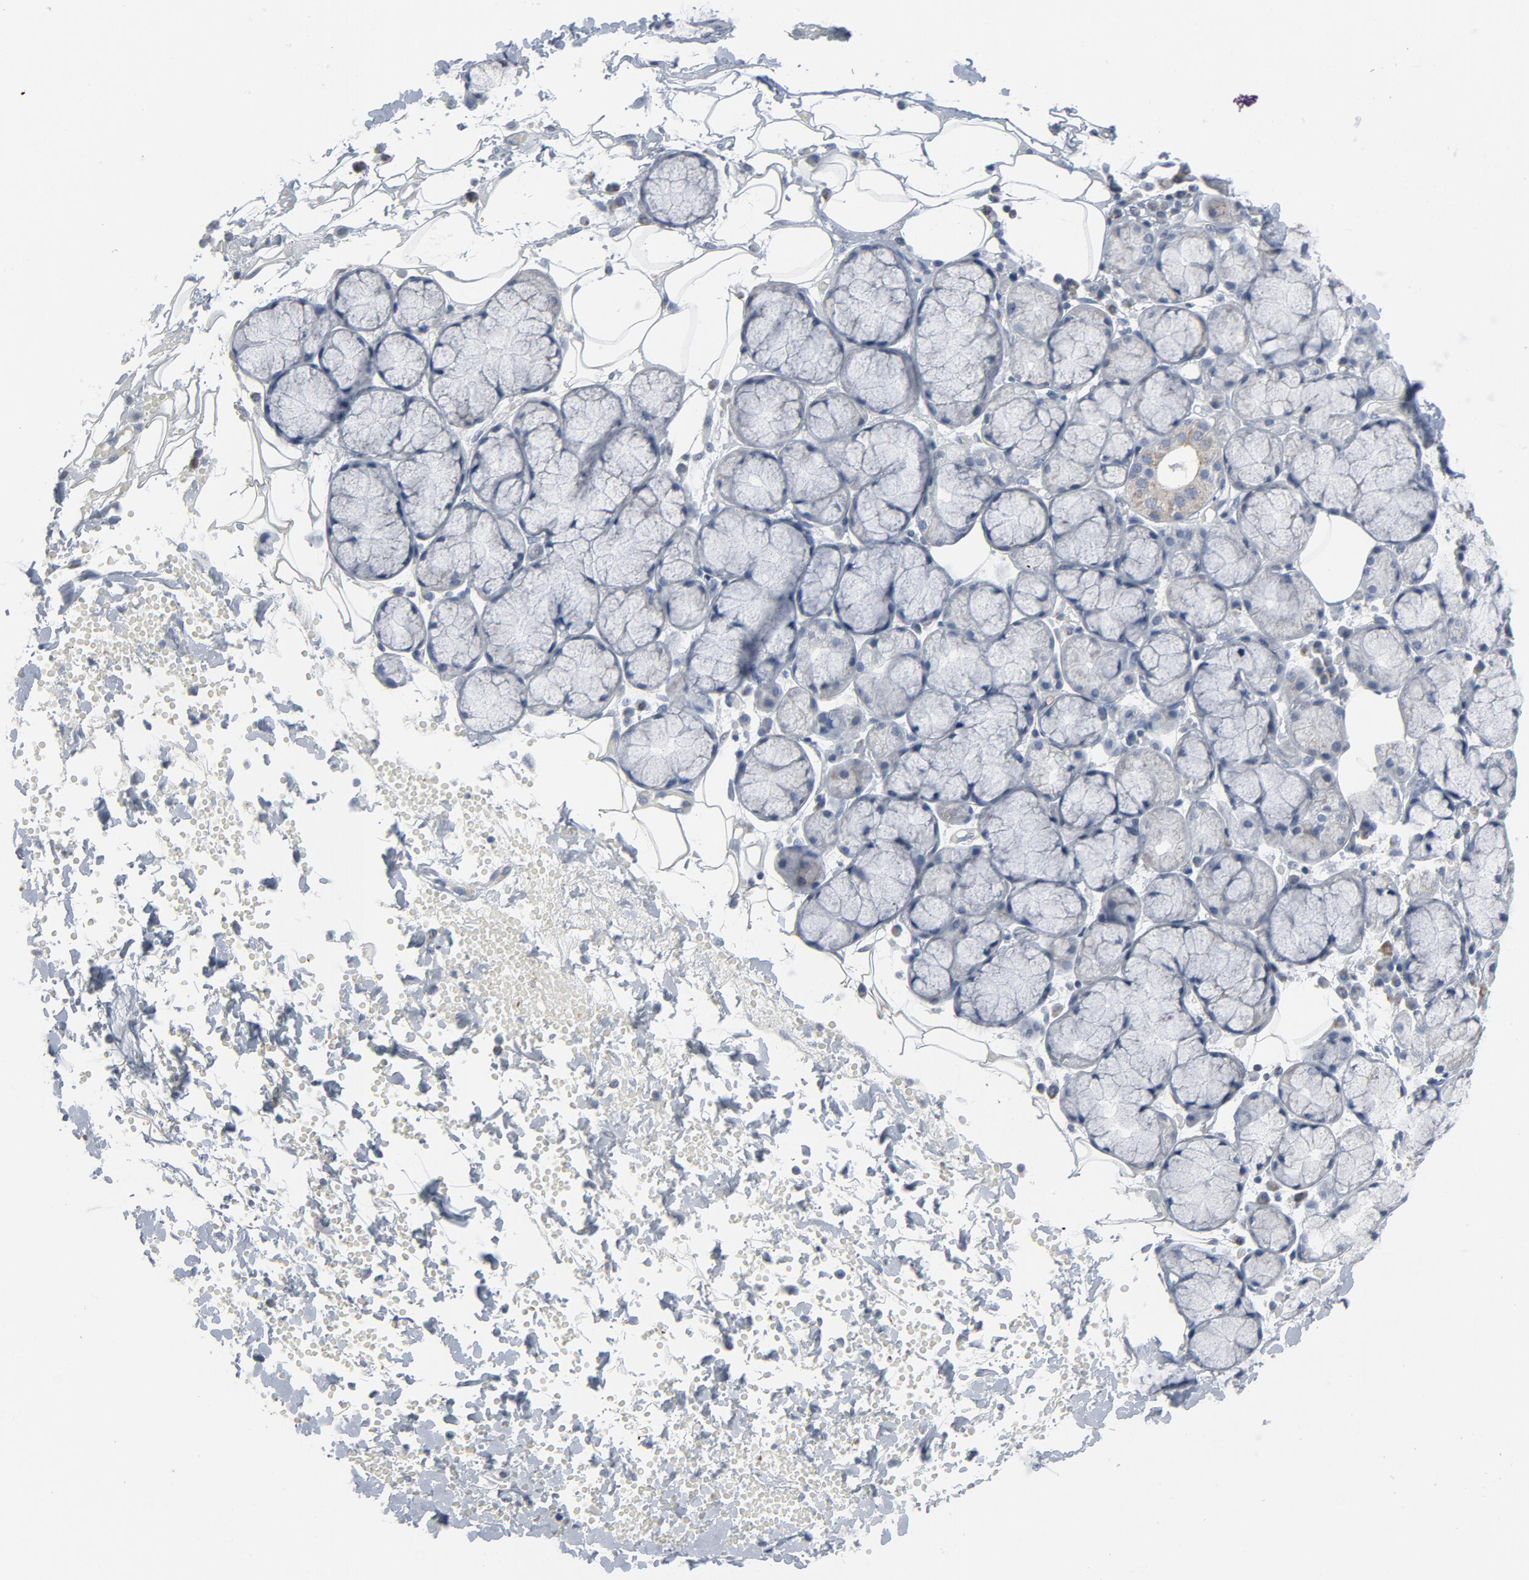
{"staining": {"intensity": "weak", "quantity": "<25%", "location": "cytoplasmic/membranous"}, "tissue": "salivary gland", "cell_type": "Glandular cells", "image_type": "normal", "snomed": [{"axis": "morphology", "description": "Normal tissue, NOS"}, {"axis": "topography", "description": "Skeletal muscle"}, {"axis": "topography", "description": "Oral tissue"}, {"axis": "topography", "description": "Salivary gland"}, {"axis": "topography", "description": "Peripheral nerve tissue"}], "caption": "Photomicrograph shows no significant protein positivity in glandular cells of benign salivary gland.", "gene": "GPX2", "patient": {"sex": "male", "age": 54}}